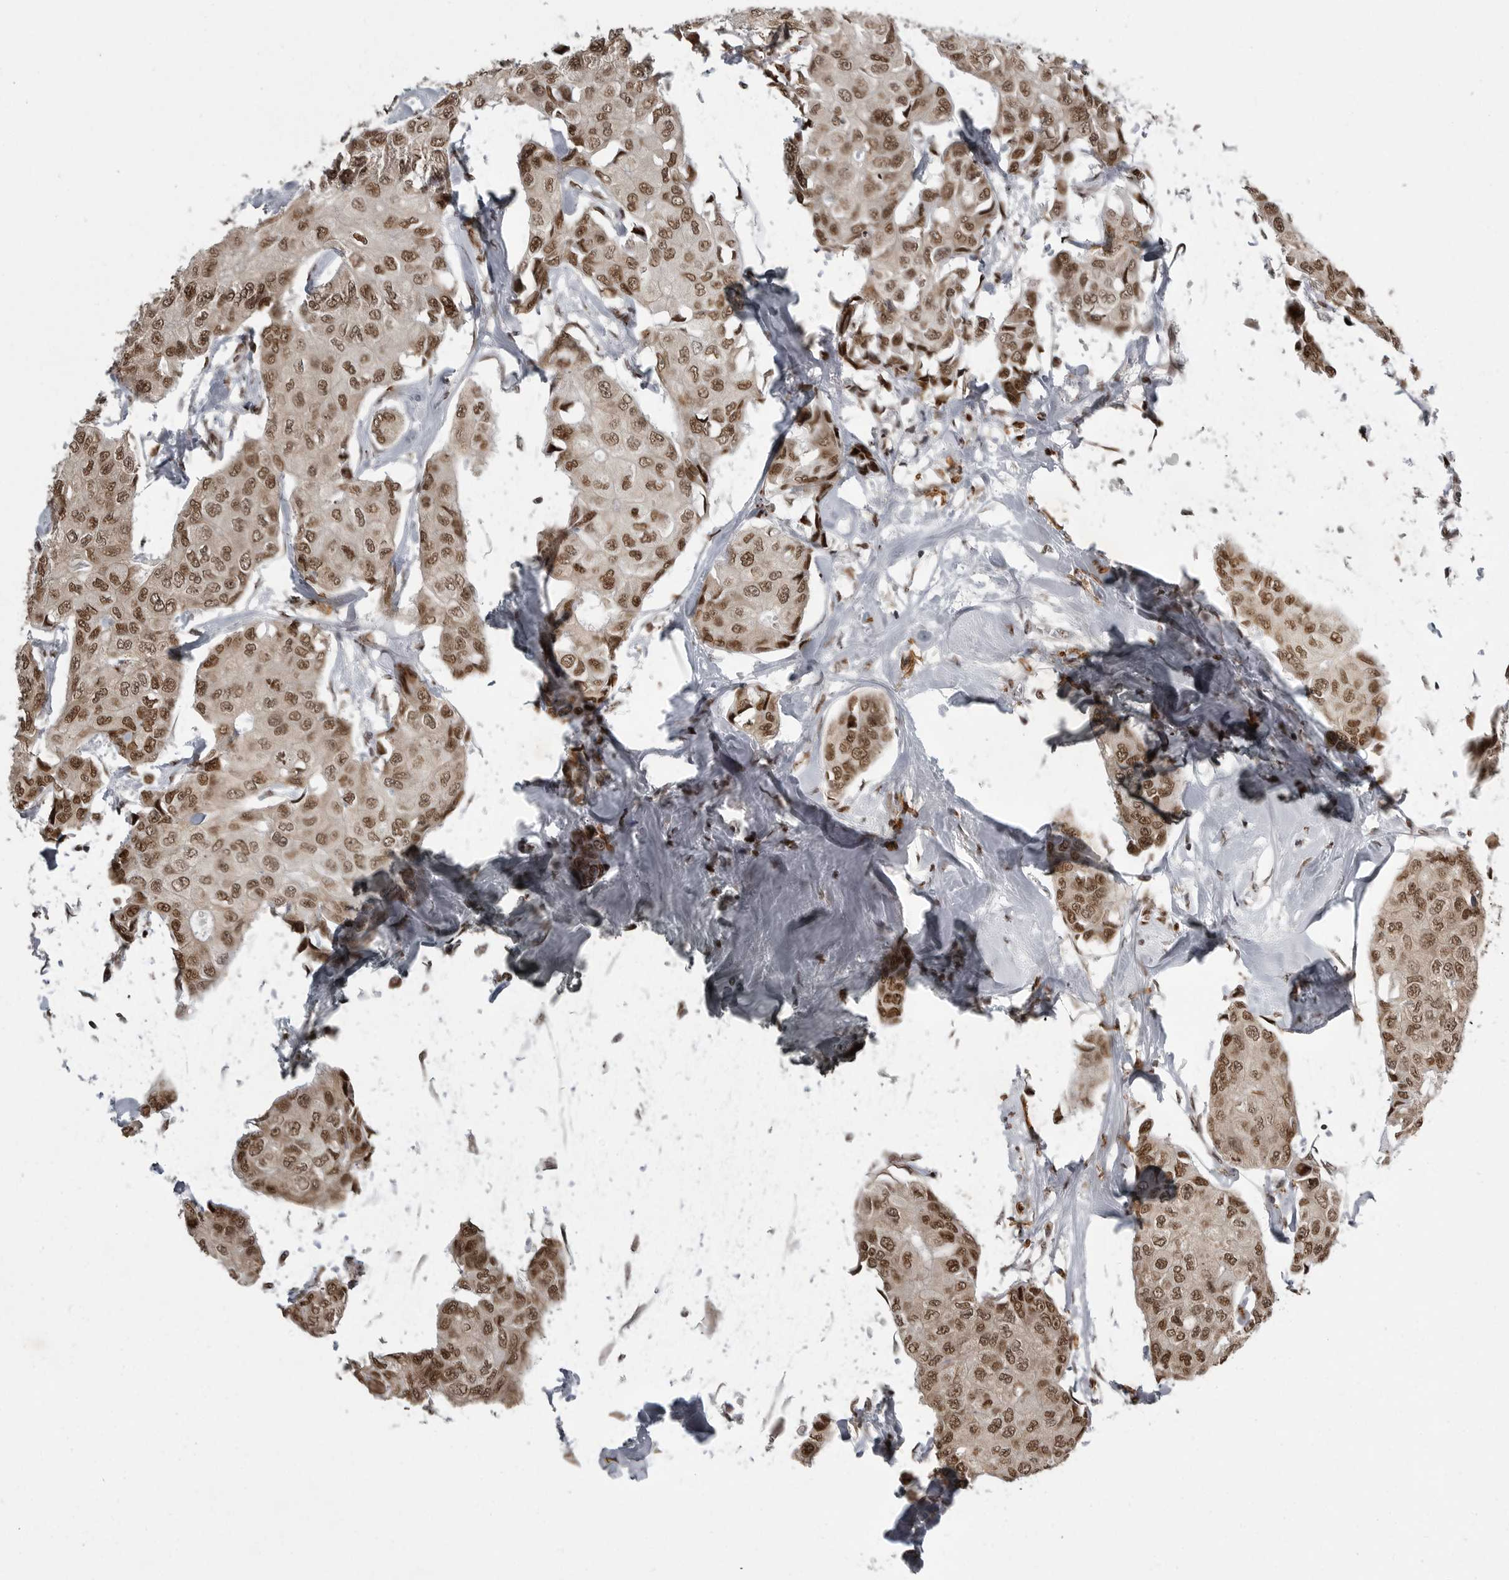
{"staining": {"intensity": "moderate", "quantity": ">75%", "location": "nuclear"}, "tissue": "breast cancer", "cell_type": "Tumor cells", "image_type": "cancer", "snomed": [{"axis": "morphology", "description": "Duct carcinoma"}, {"axis": "topography", "description": "Breast"}], "caption": "High-magnification brightfield microscopy of infiltrating ductal carcinoma (breast) stained with DAB (brown) and counterstained with hematoxylin (blue). tumor cells exhibit moderate nuclear staining is appreciated in approximately>75% of cells. Immunohistochemistry stains the protein of interest in brown and the nuclei are stained blue.", "gene": "YAF2", "patient": {"sex": "female", "age": 80}}